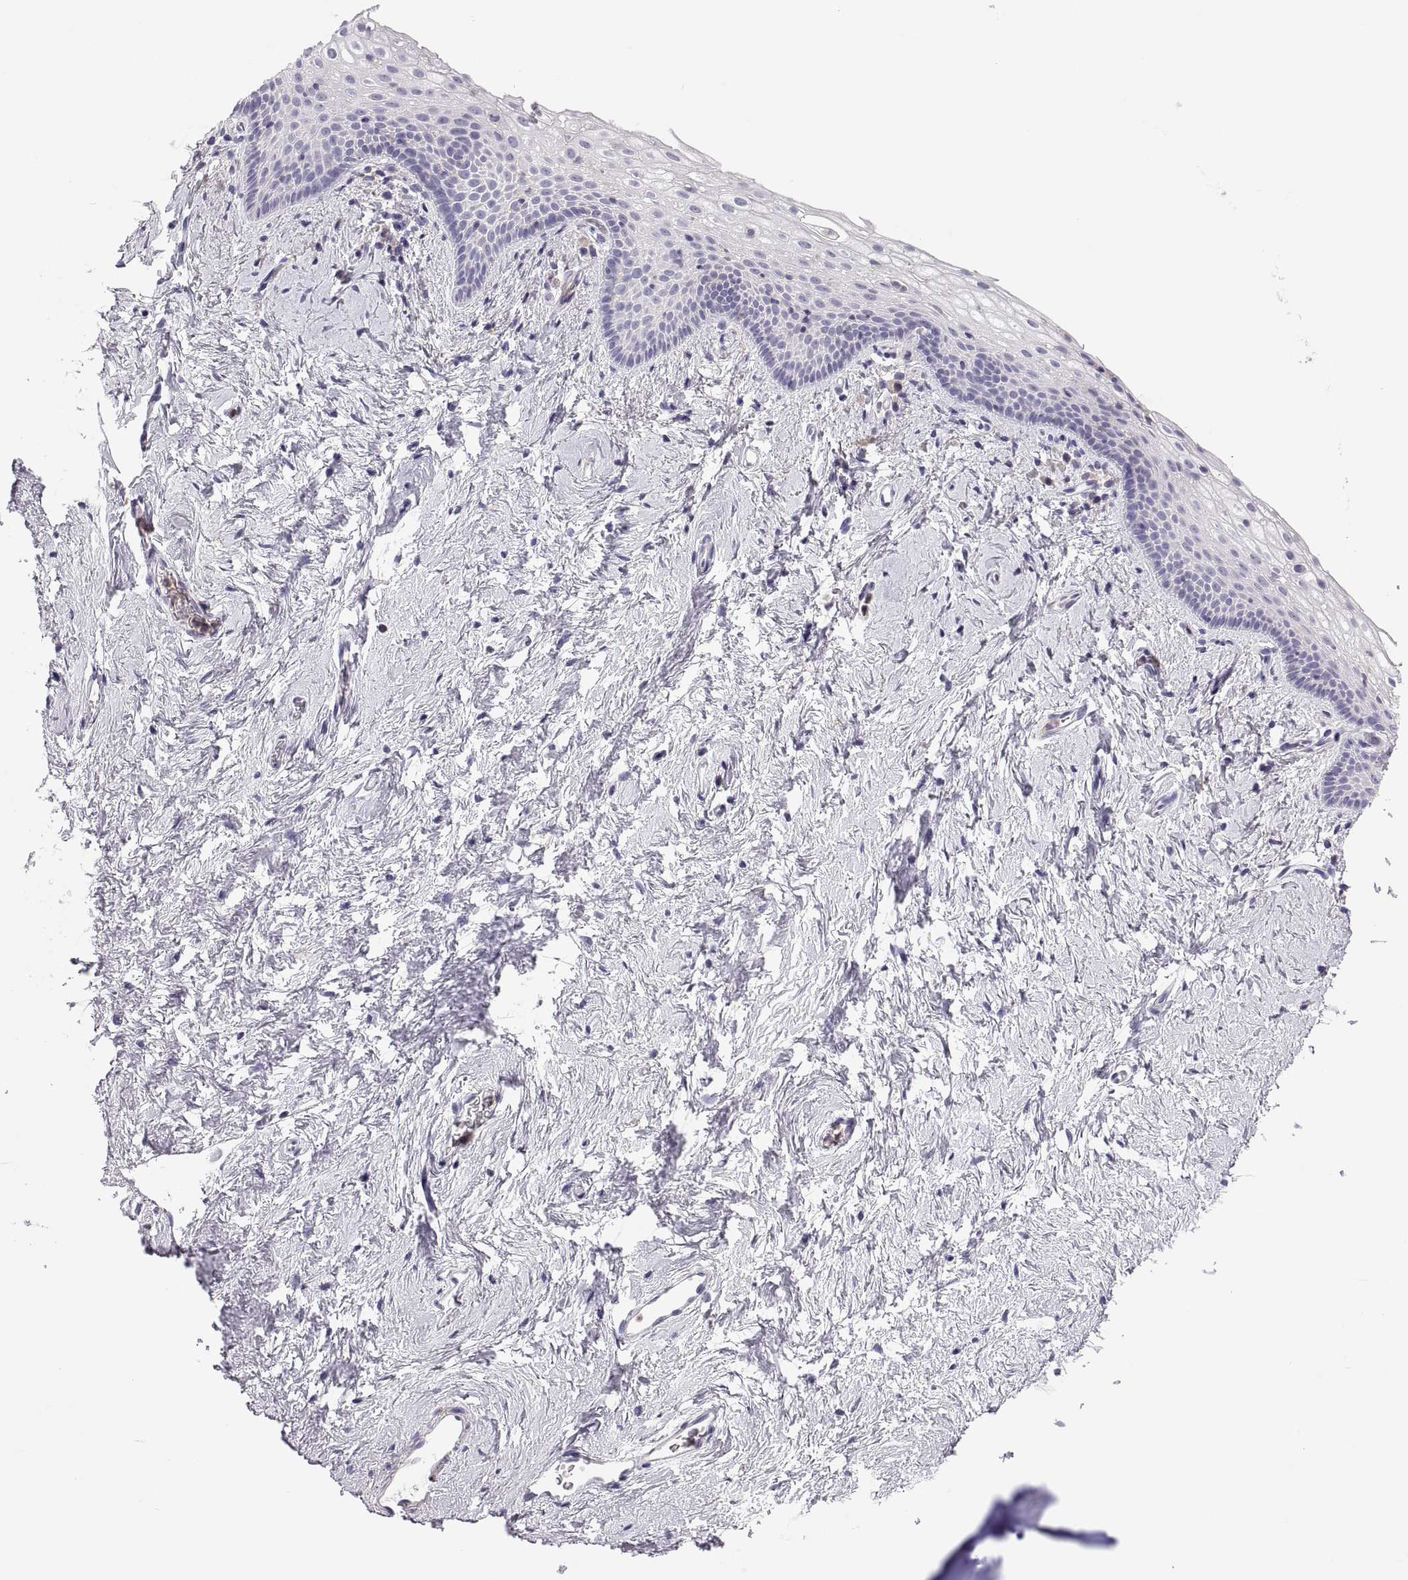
{"staining": {"intensity": "negative", "quantity": "none", "location": "none"}, "tissue": "vagina", "cell_type": "Squamous epithelial cells", "image_type": "normal", "snomed": [{"axis": "morphology", "description": "Normal tissue, NOS"}, {"axis": "topography", "description": "Vagina"}], "caption": "A high-resolution photomicrograph shows immunohistochemistry (IHC) staining of benign vagina, which exhibits no significant staining in squamous epithelial cells.", "gene": "RGS19", "patient": {"sex": "female", "age": 61}}